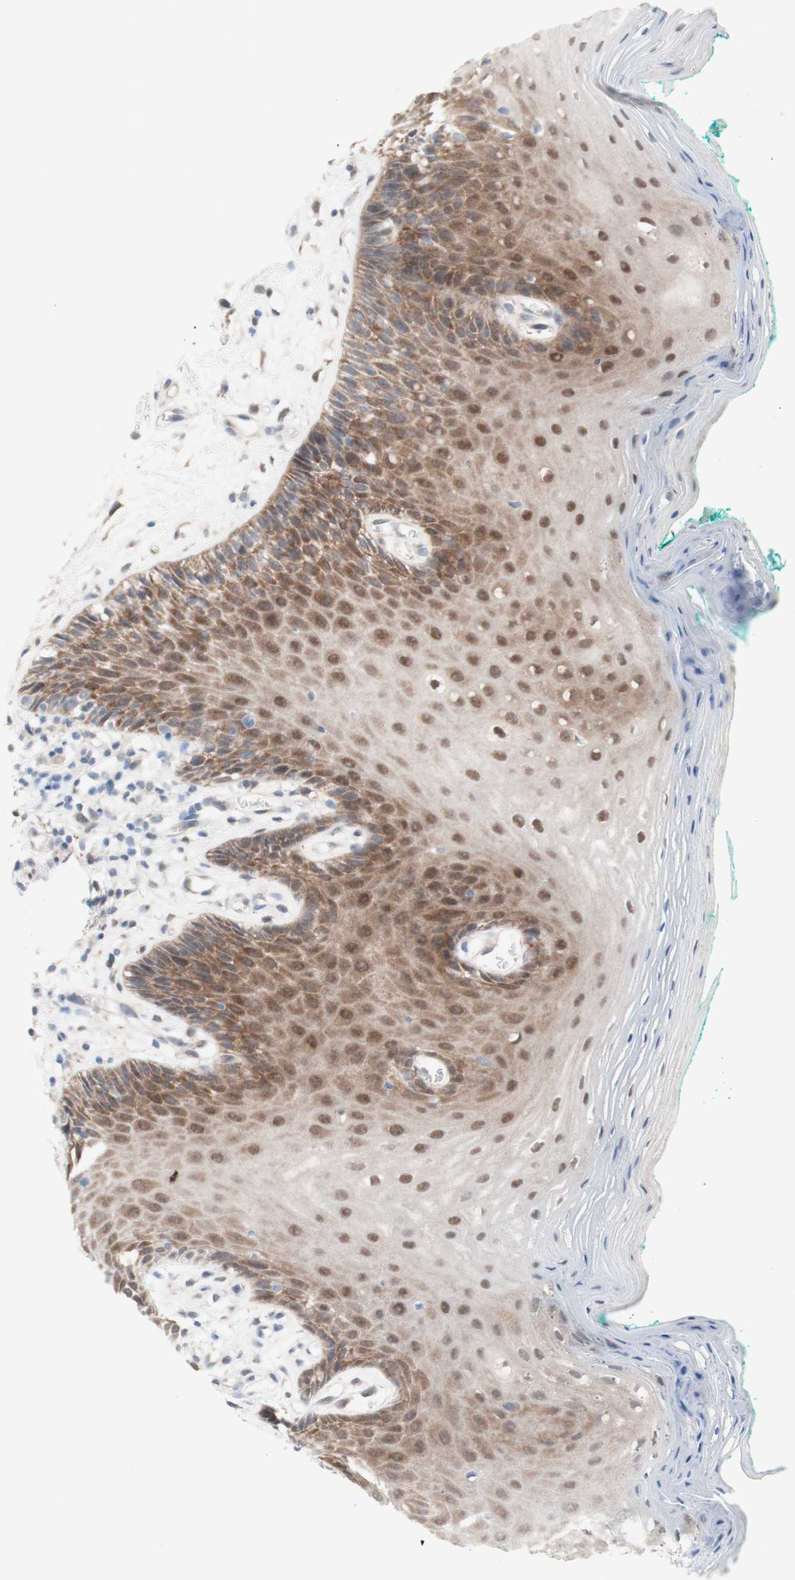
{"staining": {"intensity": "moderate", "quantity": "25%-75%", "location": "cytoplasmic/membranous,nuclear"}, "tissue": "oral mucosa", "cell_type": "Squamous epithelial cells", "image_type": "normal", "snomed": [{"axis": "morphology", "description": "Normal tissue, NOS"}, {"axis": "topography", "description": "Skeletal muscle"}, {"axis": "topography", "description": "Oral tissue"}, {"axis": "topography", "description": "Peripheral nerve tissue"}], "caption": "IHC image of normal oral mucosa: human oral mucosa stained using immunohistochemistry (IHC) reveals medium levels of moderate protein expression localized specifically in the cytoplasmic/membranous,nuclear of squamous epithelial cells, appearing as a cytoplasmic/membranous,nuclear brown color.", "gene": "PRMT5", "patient": {"sex": "female", "age": 84}}